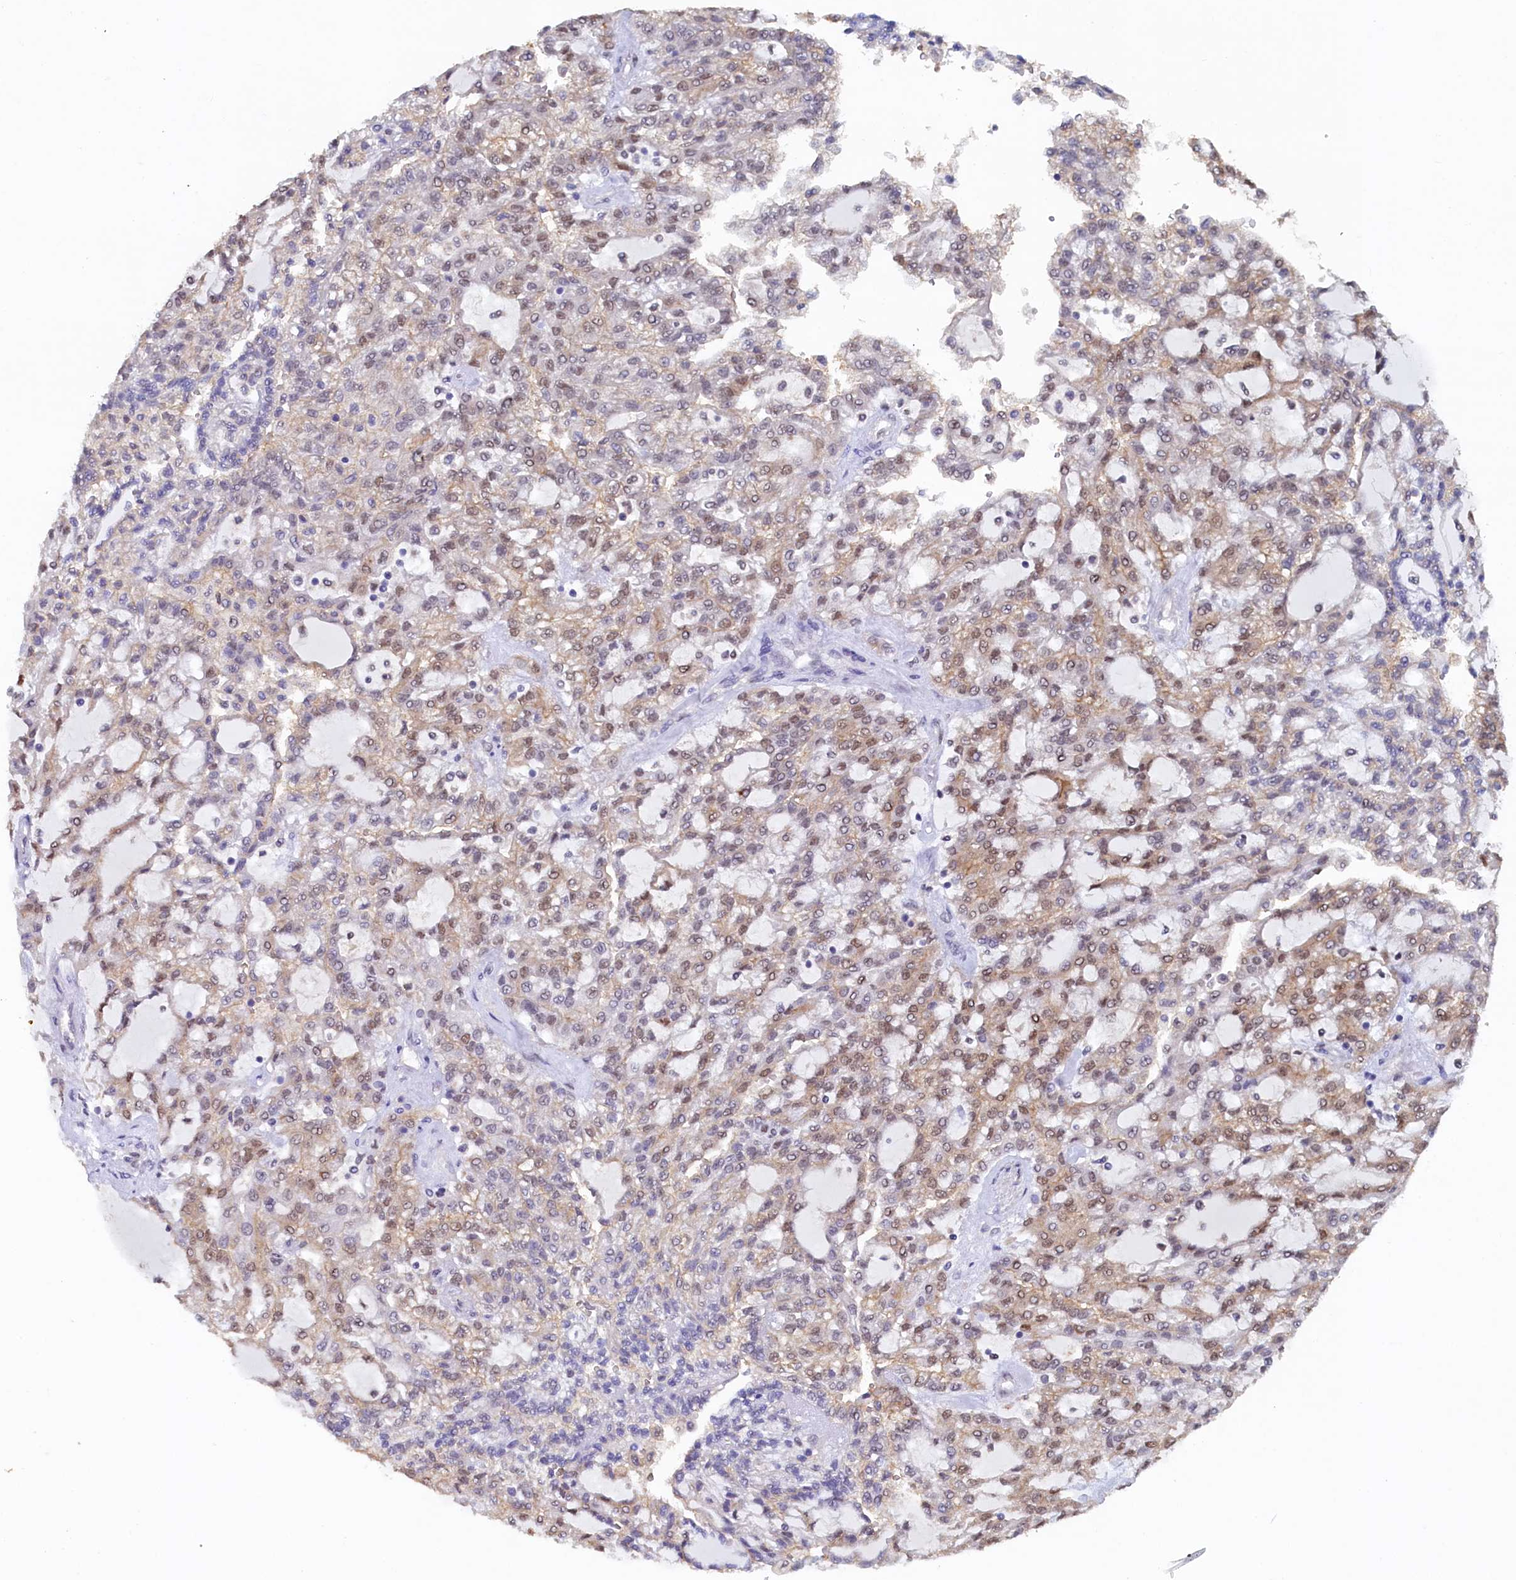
{"staining": {"intensity": "weak", "quantity": "25%-75%", "location": "cytoplasmic/membranous,nuclear"}, "tissue": "renal cancer", "cell_type": "Tumor cells", "image_type": "cancer", "snomed": [{"axis": "morphology", "description": "Adenocarcinoma, NOS"}, {"axis": "topography", "description": "Kidney"}], "caption": "Immunohistochemistry of renal cancer displays low levels of weak cytoplasmic/membranous and nuclear expression in about 25%-75% of tumor cells.", "gene": "AHCY", "patient": {"sex": "male", "age": 63}}